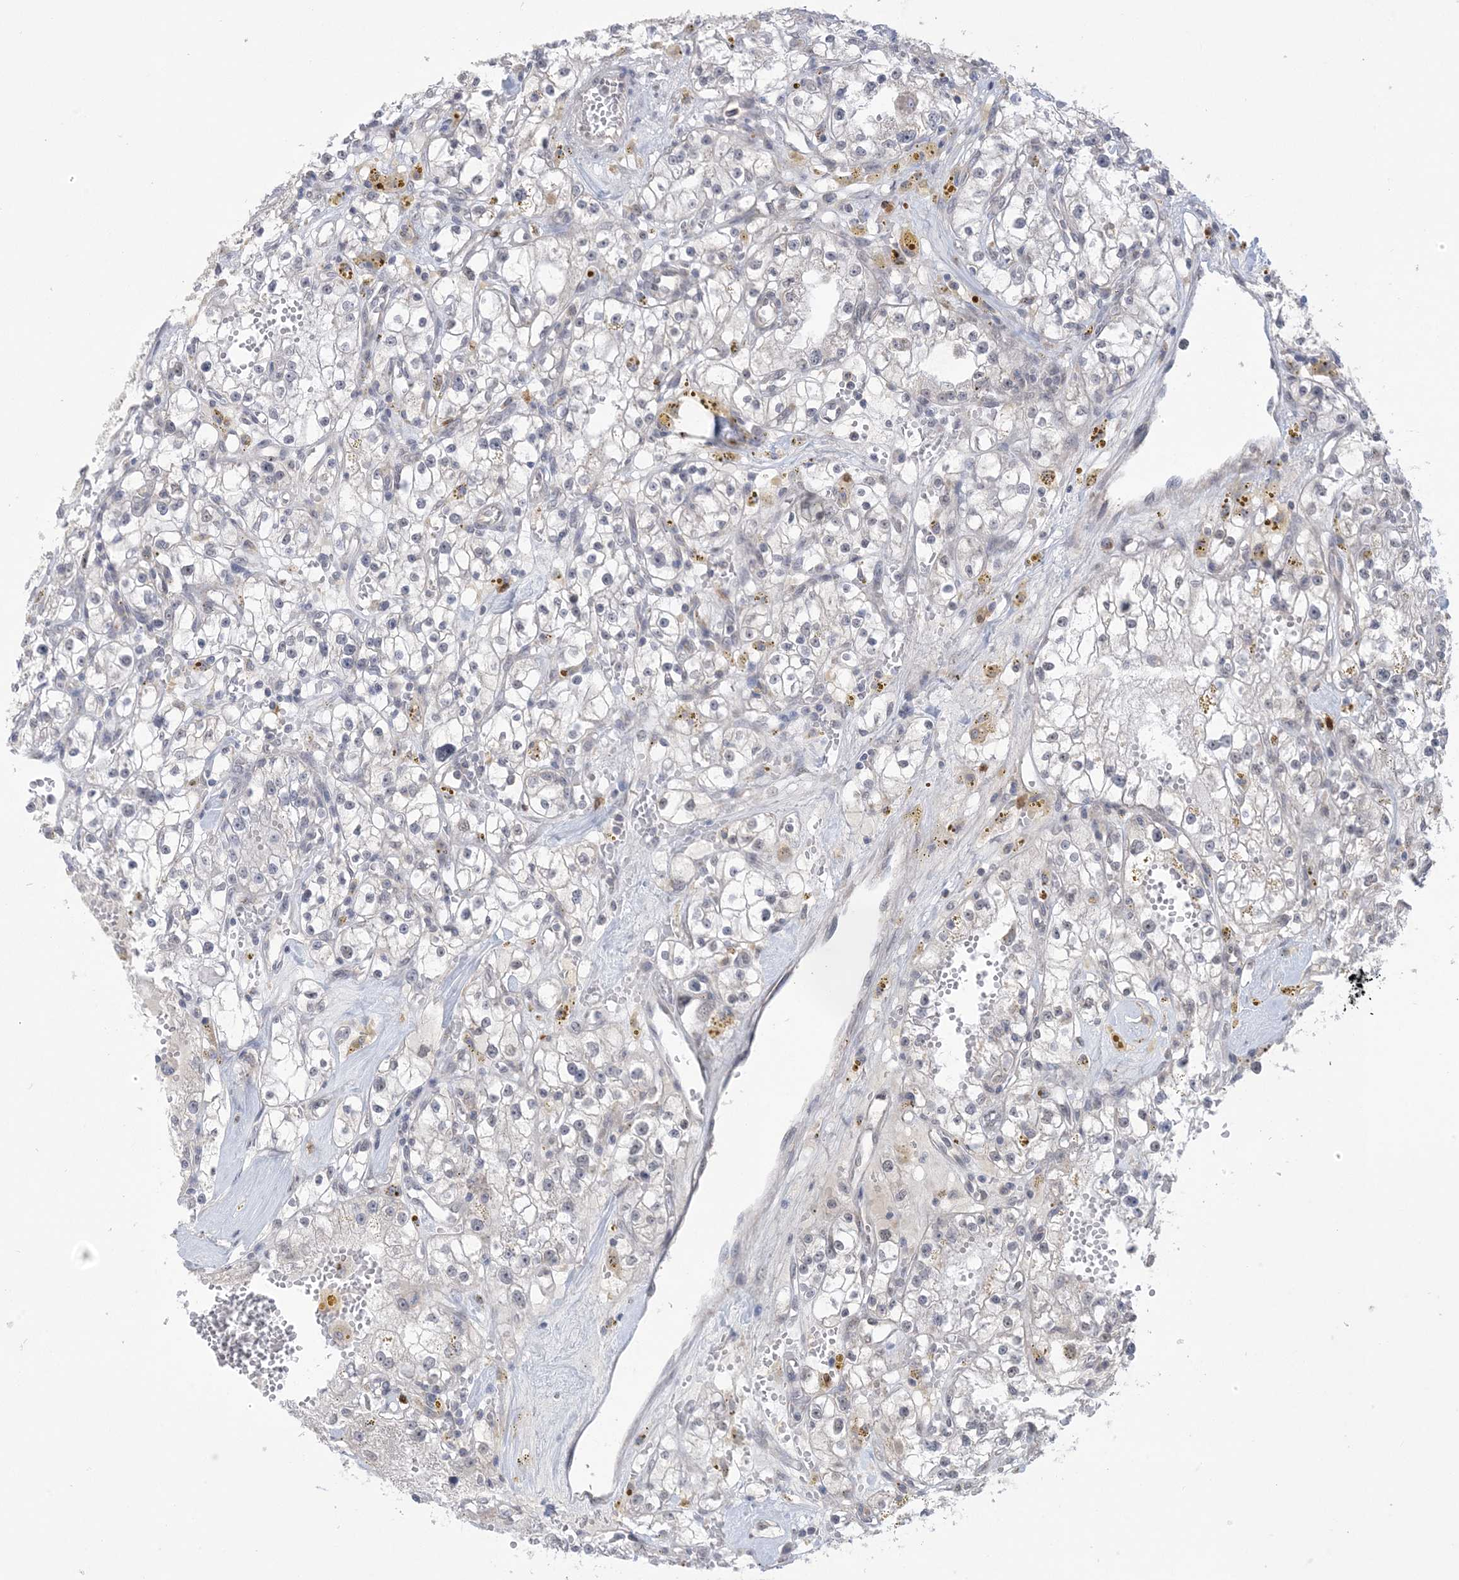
{"staining": {"intensity": "negative", "quantity": "none", "location": "none"}, "tissue": "renal cancer", "cell_type": "Tumor cells", "image_type": "cancer", "snomed": [{"axis": "morphology", "description": "Adenocarcinoma, NOS"}, {"axis": "topography", "description": "Kidney"}], "caption": "High magnification brightfield microscopy of adenocarcinoma (renal) stained with DAB (3,3'-diaminobenzidine) (brown) and counterstained with hematoxylin (blue): tumor cells show no significant expression.", "gene": "TRMT10C", "patient": {"sex": "male", "age": 56}}